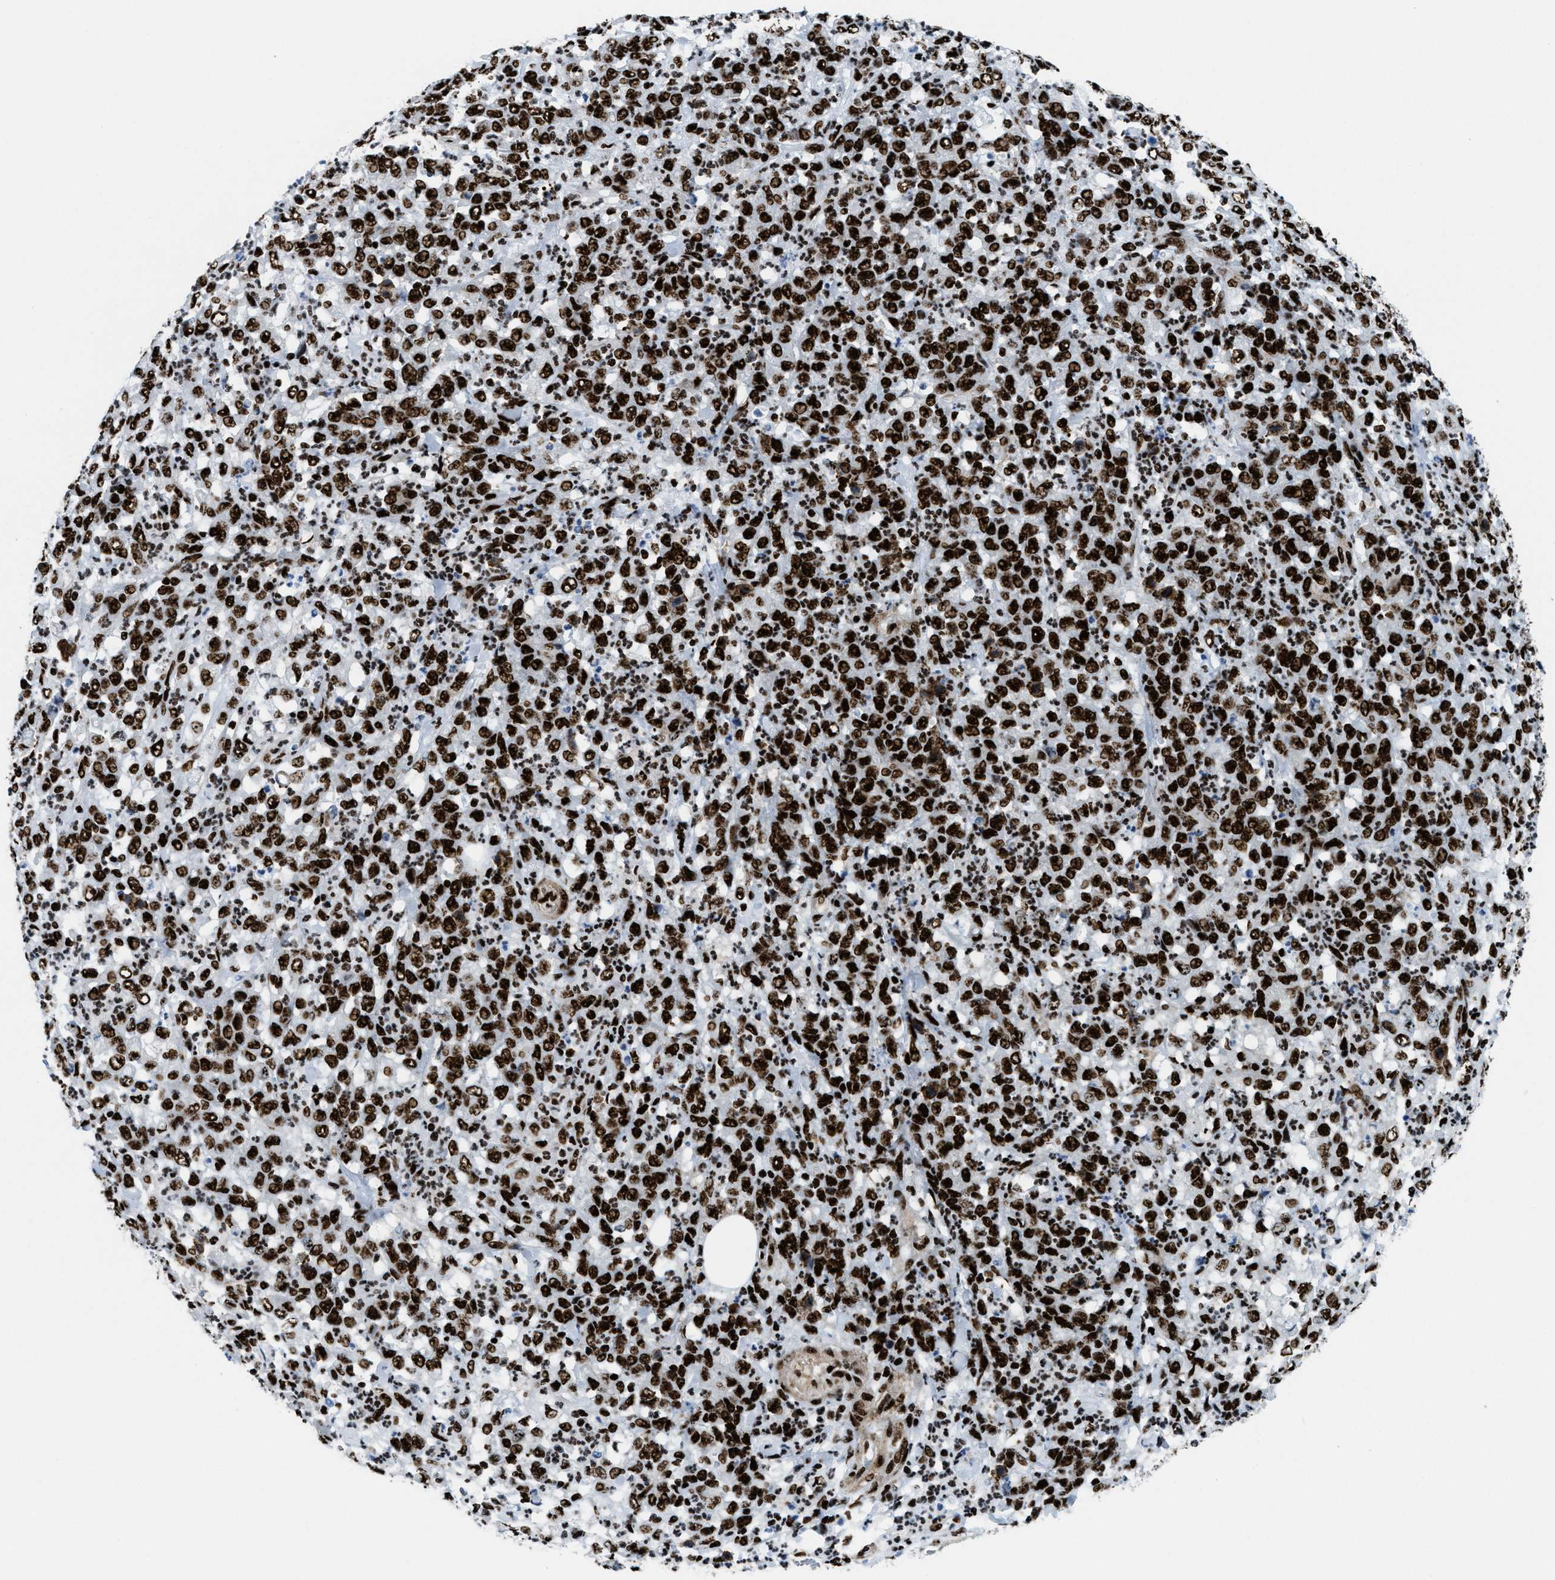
{"staining": {"intensity": "strong", "quantity": ">75%", "location": "nuclear"}, "tissue": "stomach cancer", "cell_type": "Tumor cells", "image_type": "cancer", "snomed": [{"axis": "morphology", "description": "Adenocarcinoma, NOS"}, {"axis": "topography", "description": "Stomach, lower"}], "caption": "There is high levels of strong nuclear positivity in tumor cells of adenocarcinoma (stomach), as demonstrated by immunohistochemical staining (brown color).", "gene": "NONO", "patient": {"sex": "female", "age": 71}}